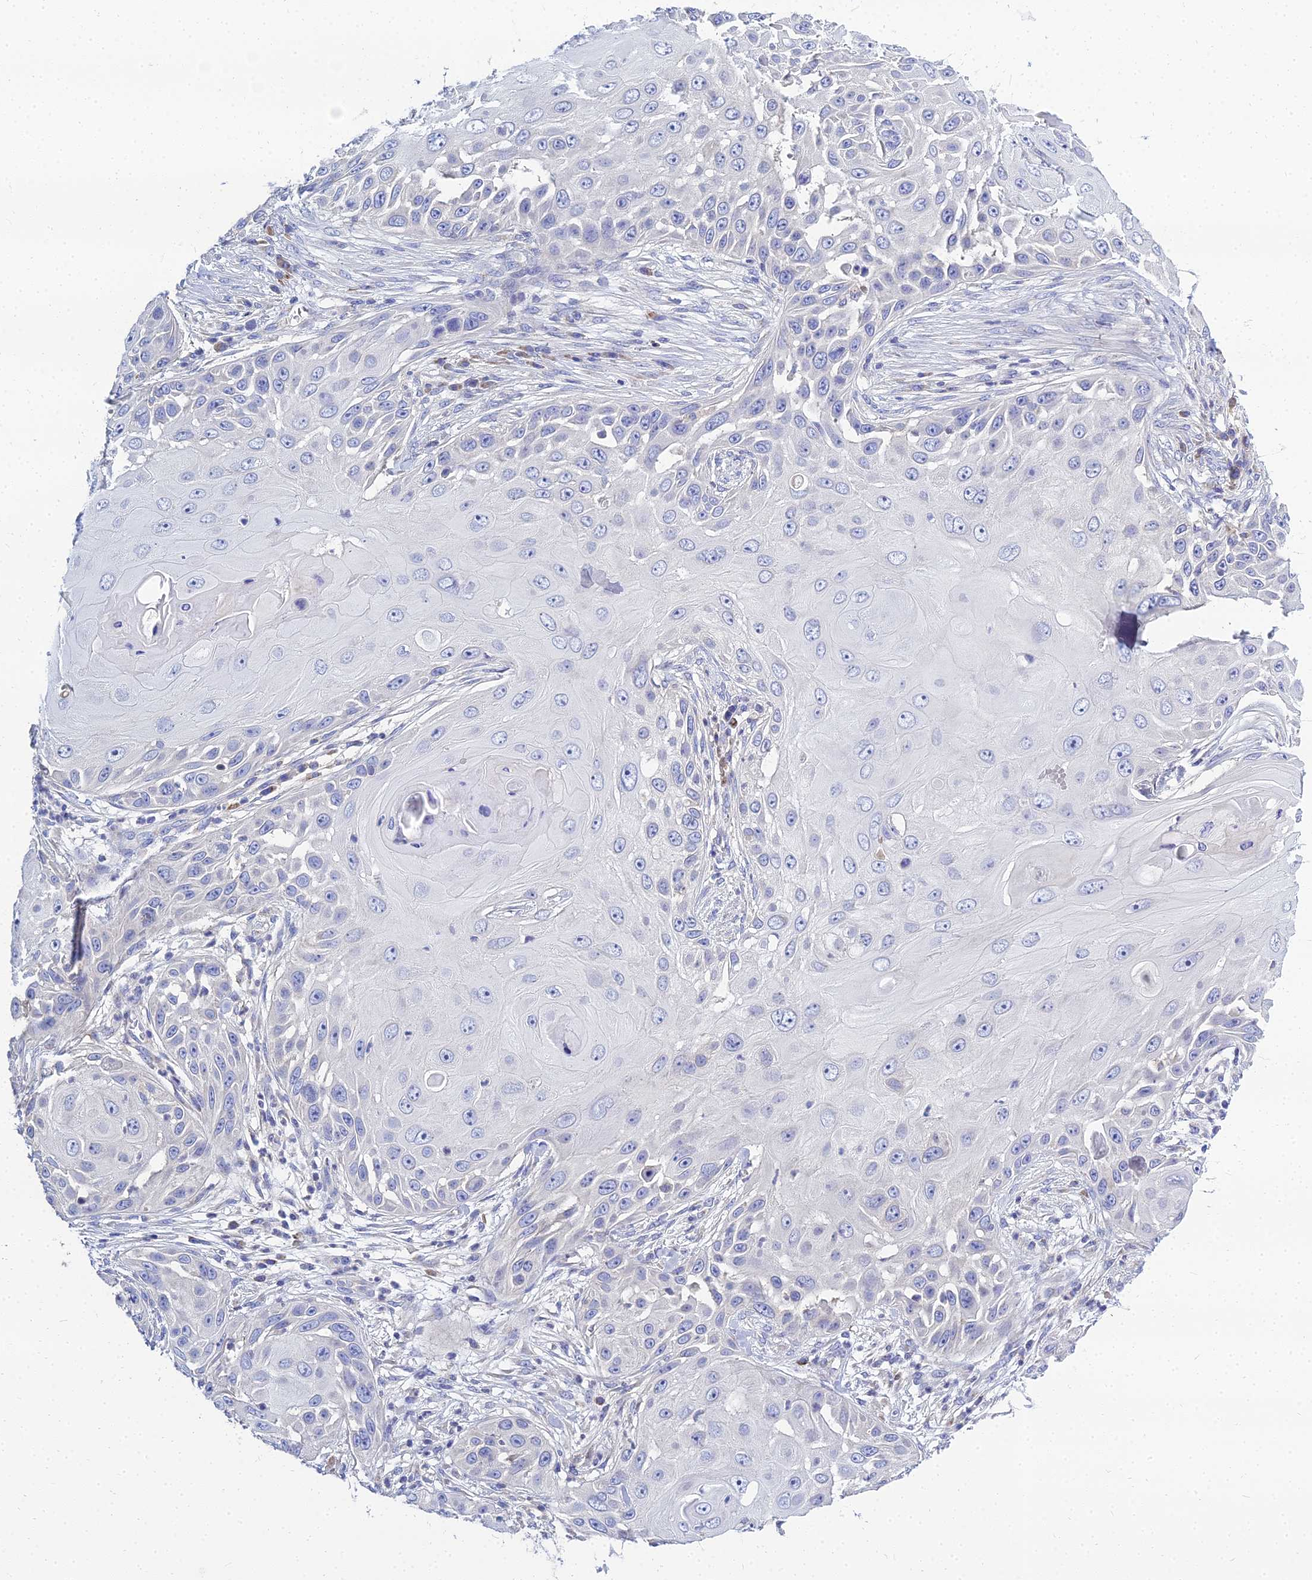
{"staining": {"intensity": "negative", "quantity": "none", "location": "none"}, "tissue": "skin cancer", "cell_type": "Tumor cells", "image_type": "cancer", "snomed": [{"axis": "morphology", "description": "Squamous cell carcinoma, NOS"}, {"axis": "topography", "description": "Skin"}], "caption": "IHC image of neoplastic tissue: squamous cell carcinoma (skin) stained with DAB exhibits no significant protein positivity in tumor cells. (DAB (3,3'-diaminobenzidine) IHC visualized using brightfield microscopy, high magnification).", "gene": "NPY", "patient": {"sex": "female", "age": 44}}